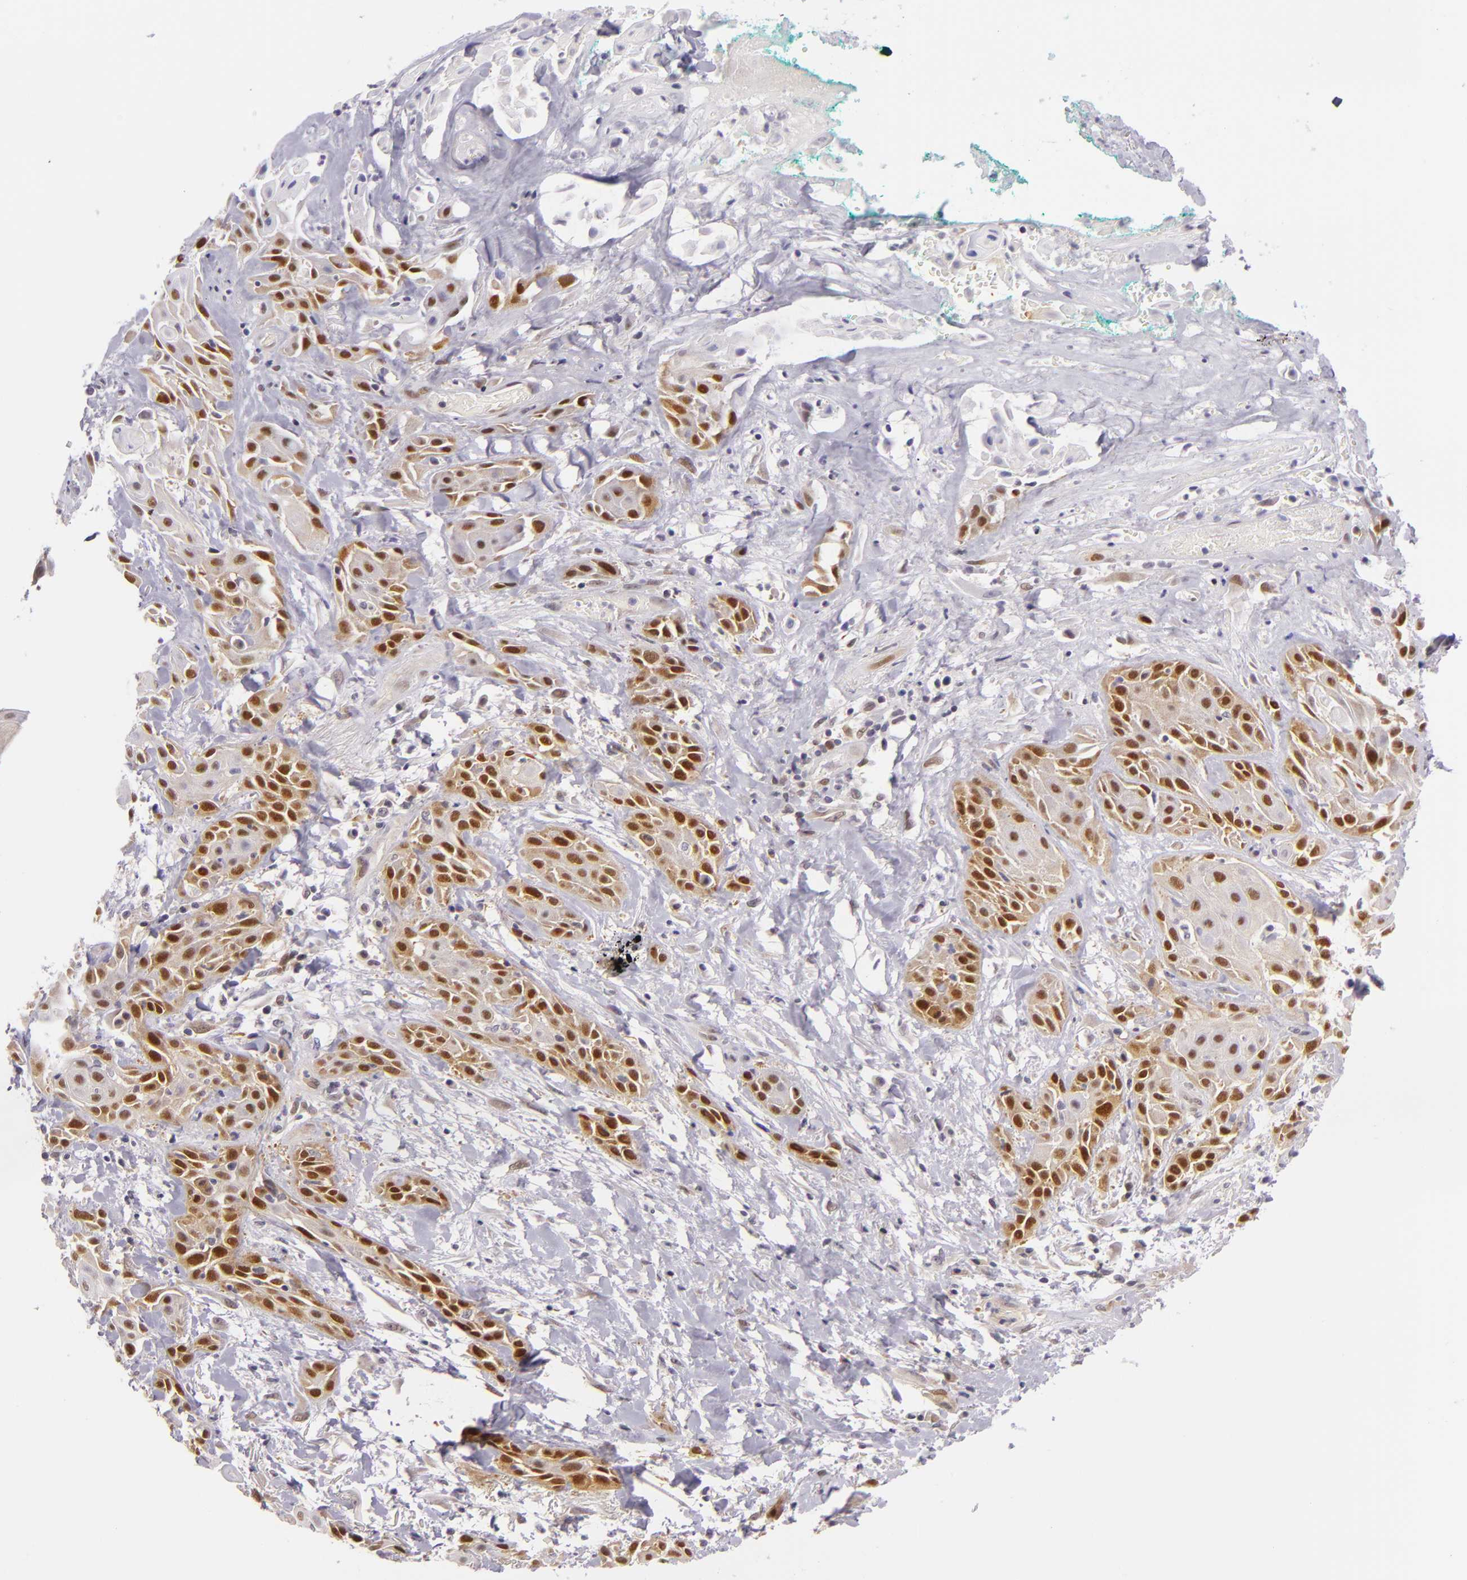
{"staining": {"intensity": "moderate", "quantity": "25%-75%", "location": "cytoplasmic/membranous,nuclear"}, "tissue": "skin cancer", "cell_type": "Tumor cells", "image_type": "cancer", "snomed": [{"axis": "morphology", "description": "Squamous cell carcinoma, NOS"}, {"axis": "topography", "description": "Skin"}, {"axis": "topography", "description": "Anal"}], "caption": "A brown stain shows moderate cytoplasmic/membranous and nuclear staining of a protein in human skin cancer (squamous cell carcinoma) tumor cells. (Stains: DAB in brown, nuclei in blue, Microscopy: brightfield microscopy at high magnification).", "gene": "CSE1L", "patient": {"sex": "male", "age": 64}}